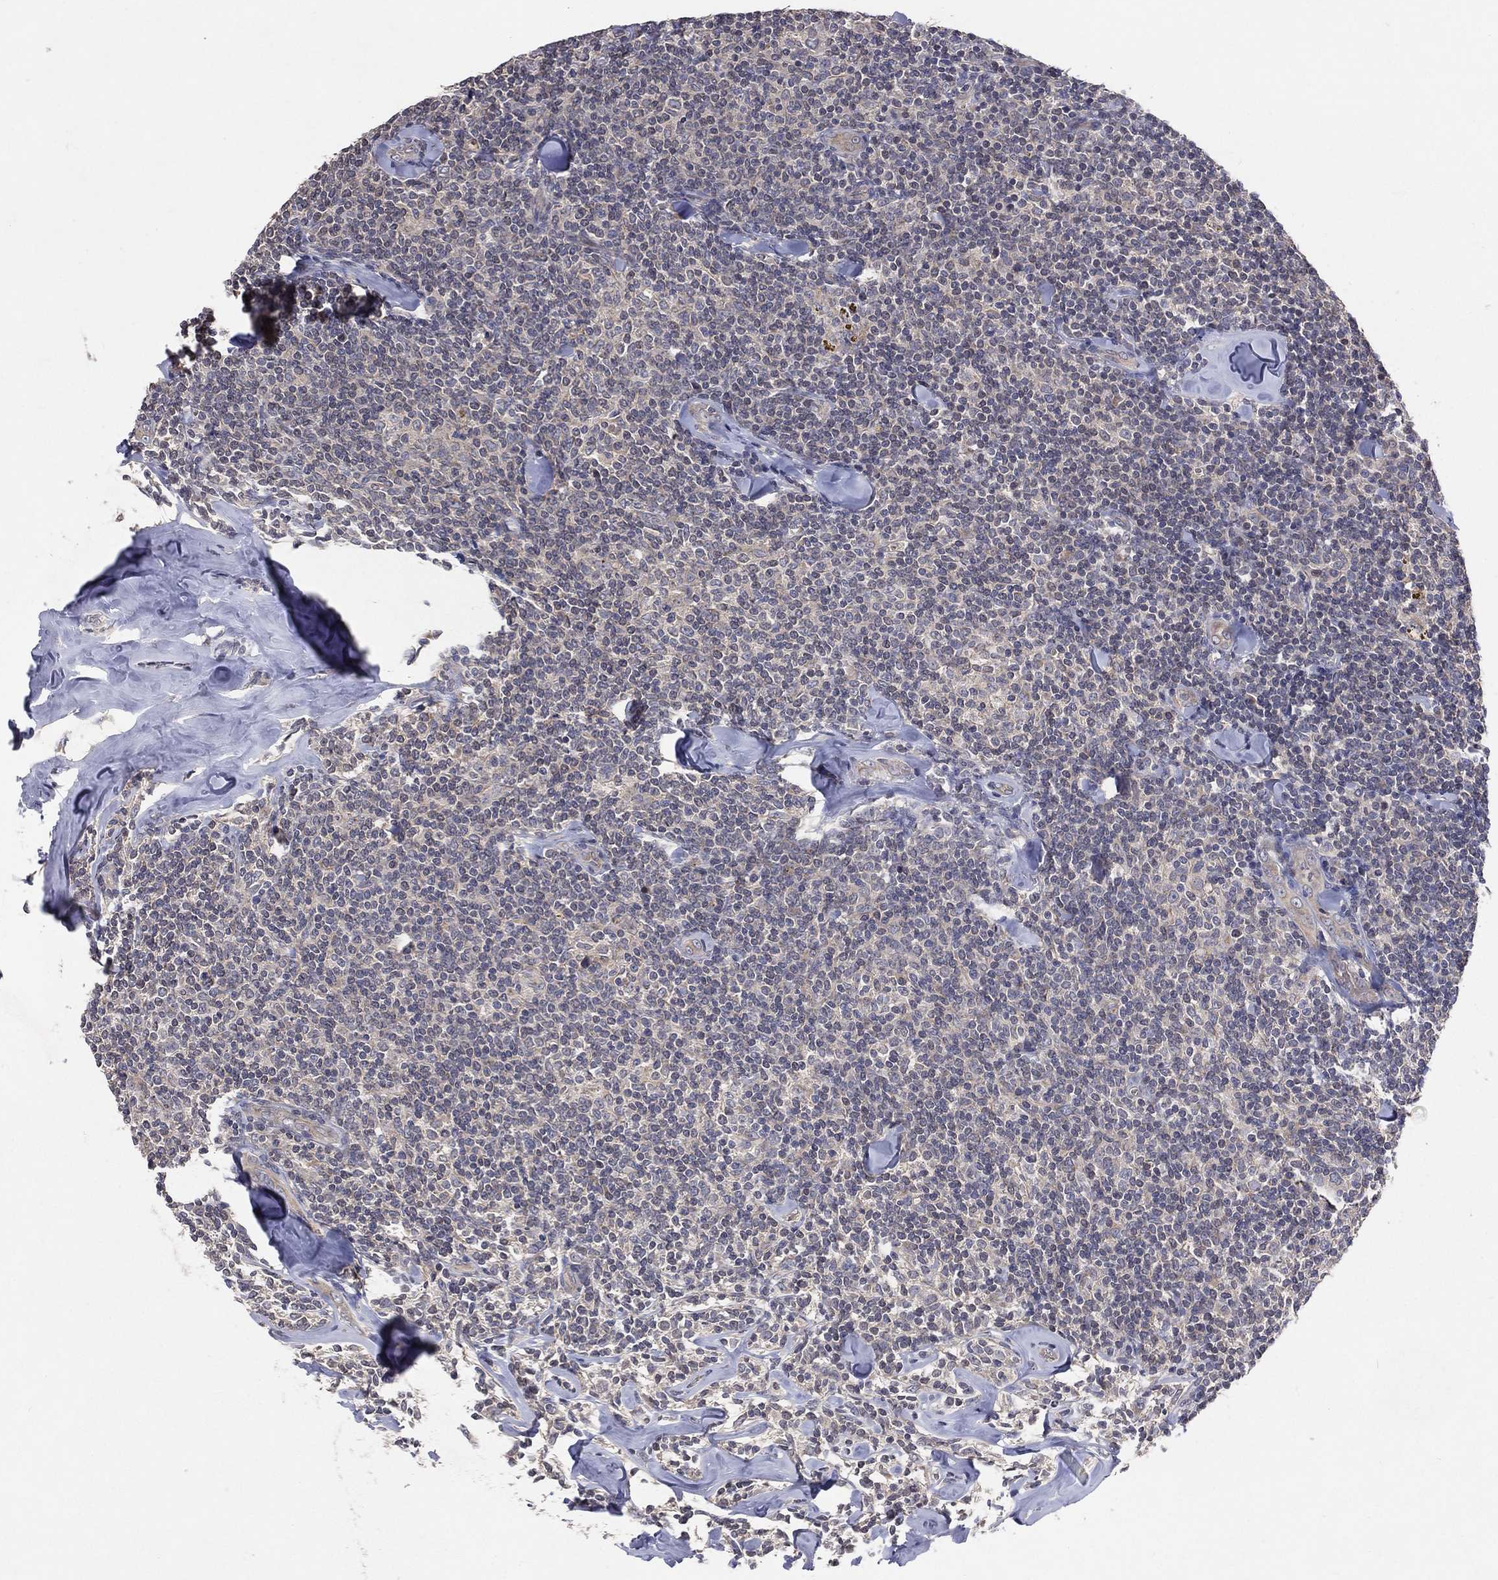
{"staining": {"intensity": "negative", "quantity": "none", "location": "none"}, "tissue": "lymphoma", "cell_type": "Tumor cells", "image_type": "cancer", "snomed": [{"axis": "morphology", "description": "Malignant lymphoma, non-Hodgkin's type, Low grade"}, {"axis": "topography", "description": "Lymph node"}], "caption": "Immunohistochemistry image of malignant lymphoma, non-Hodgkin's type (low-grade) stained for a protein (brown), which demonstrates no expression in tumor cells.", "gene": "DNAH7", "patient": {"sex": "female", "age": 56}}